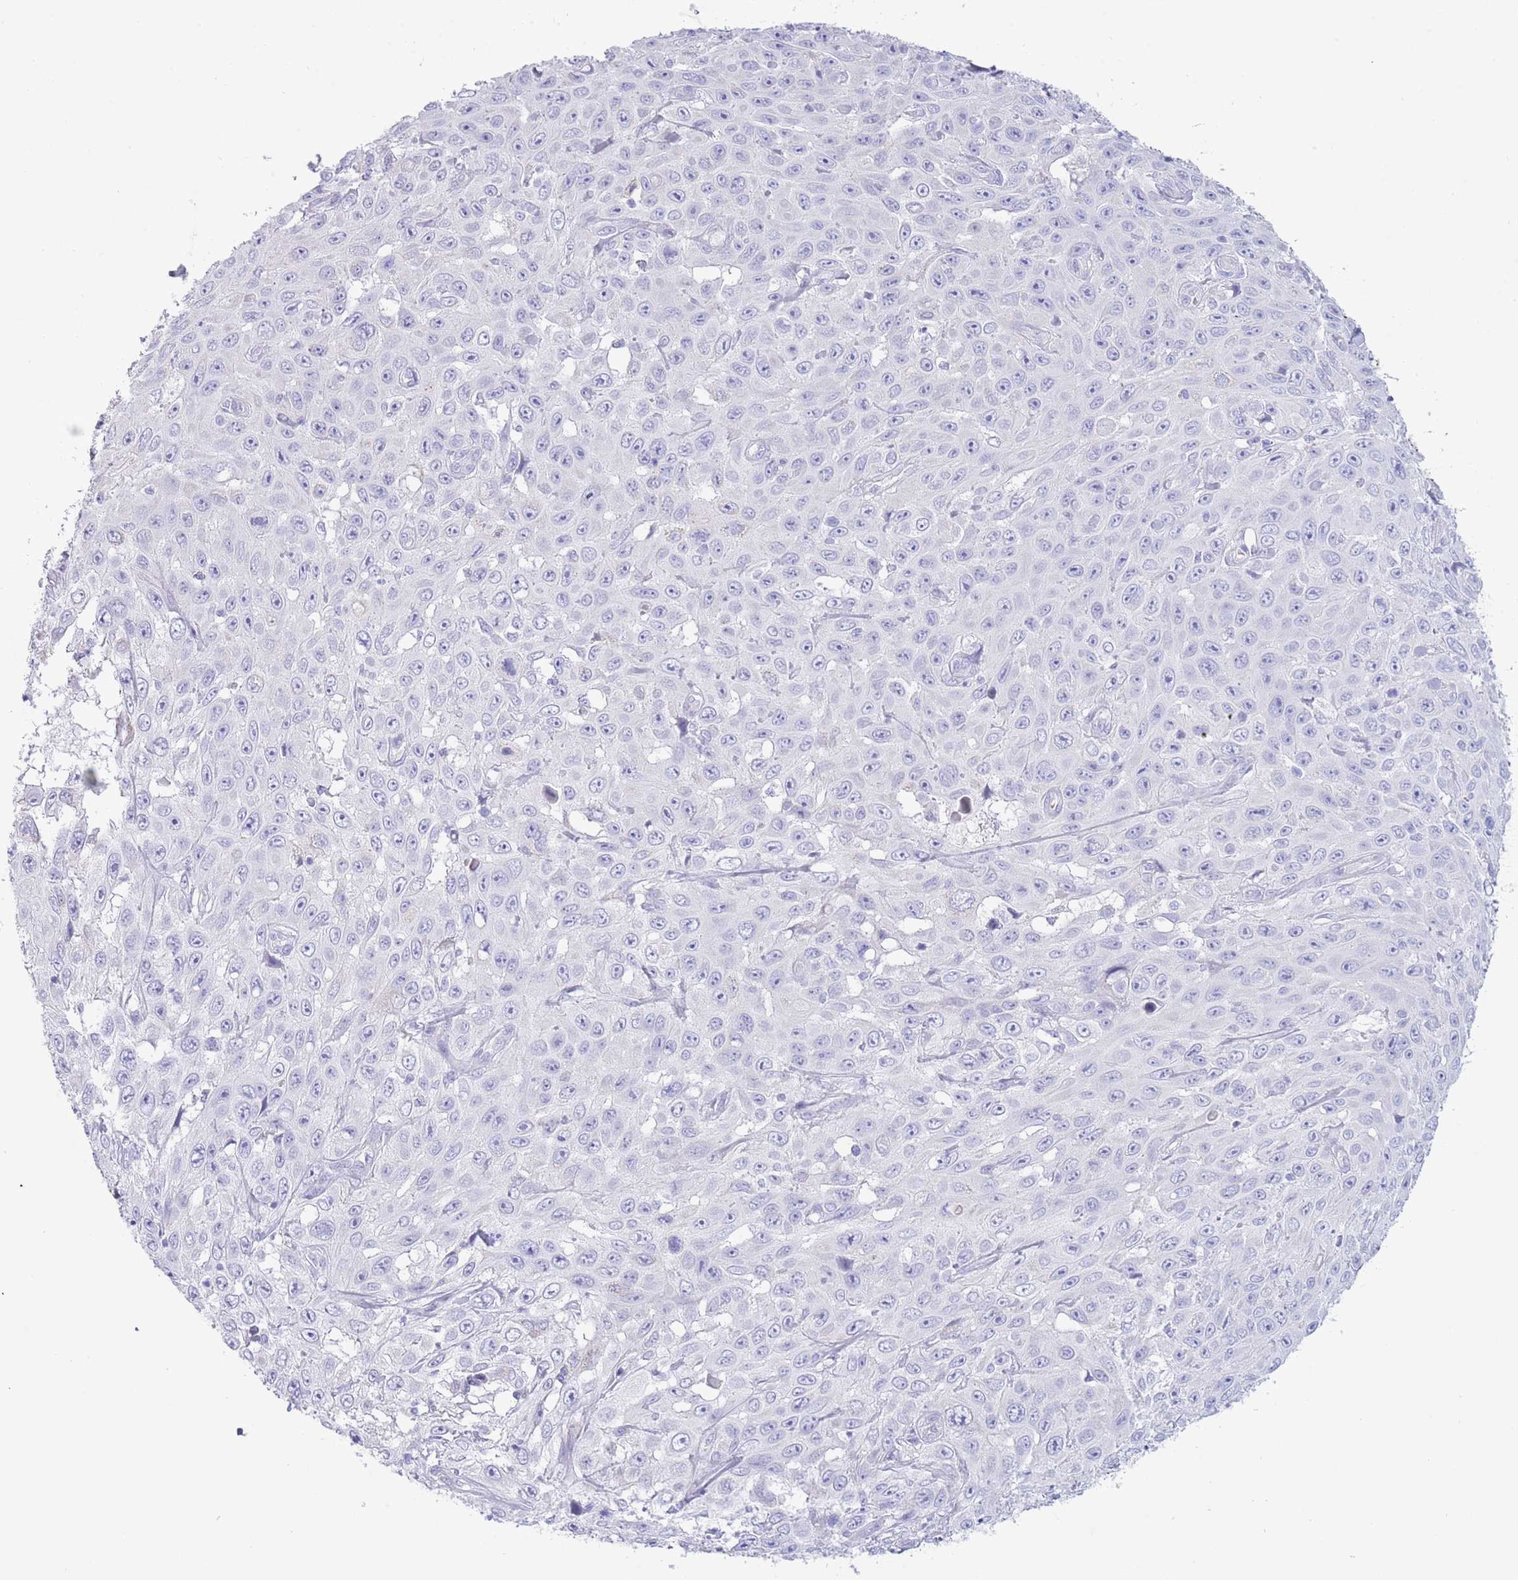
{"staining": {"intensity": "negative", "quantity": "none", "location": "none"}, "tissue": "skin cancer", "cell_type": "Tumor cells", "image_type": "cancer", "snomed": [{"axis": "morphology", "description": "Squamous cell carcinoma, NOS"}, {"axis": "topography", "description": "Skin"}], "caption": "High power microscopy photomicrograph of an IHC photomicrograph of skin cancer, revealing no significant positivity in tumor cells.", "gene": "ACR", "patient": {"sex": "male", "age": 82}}